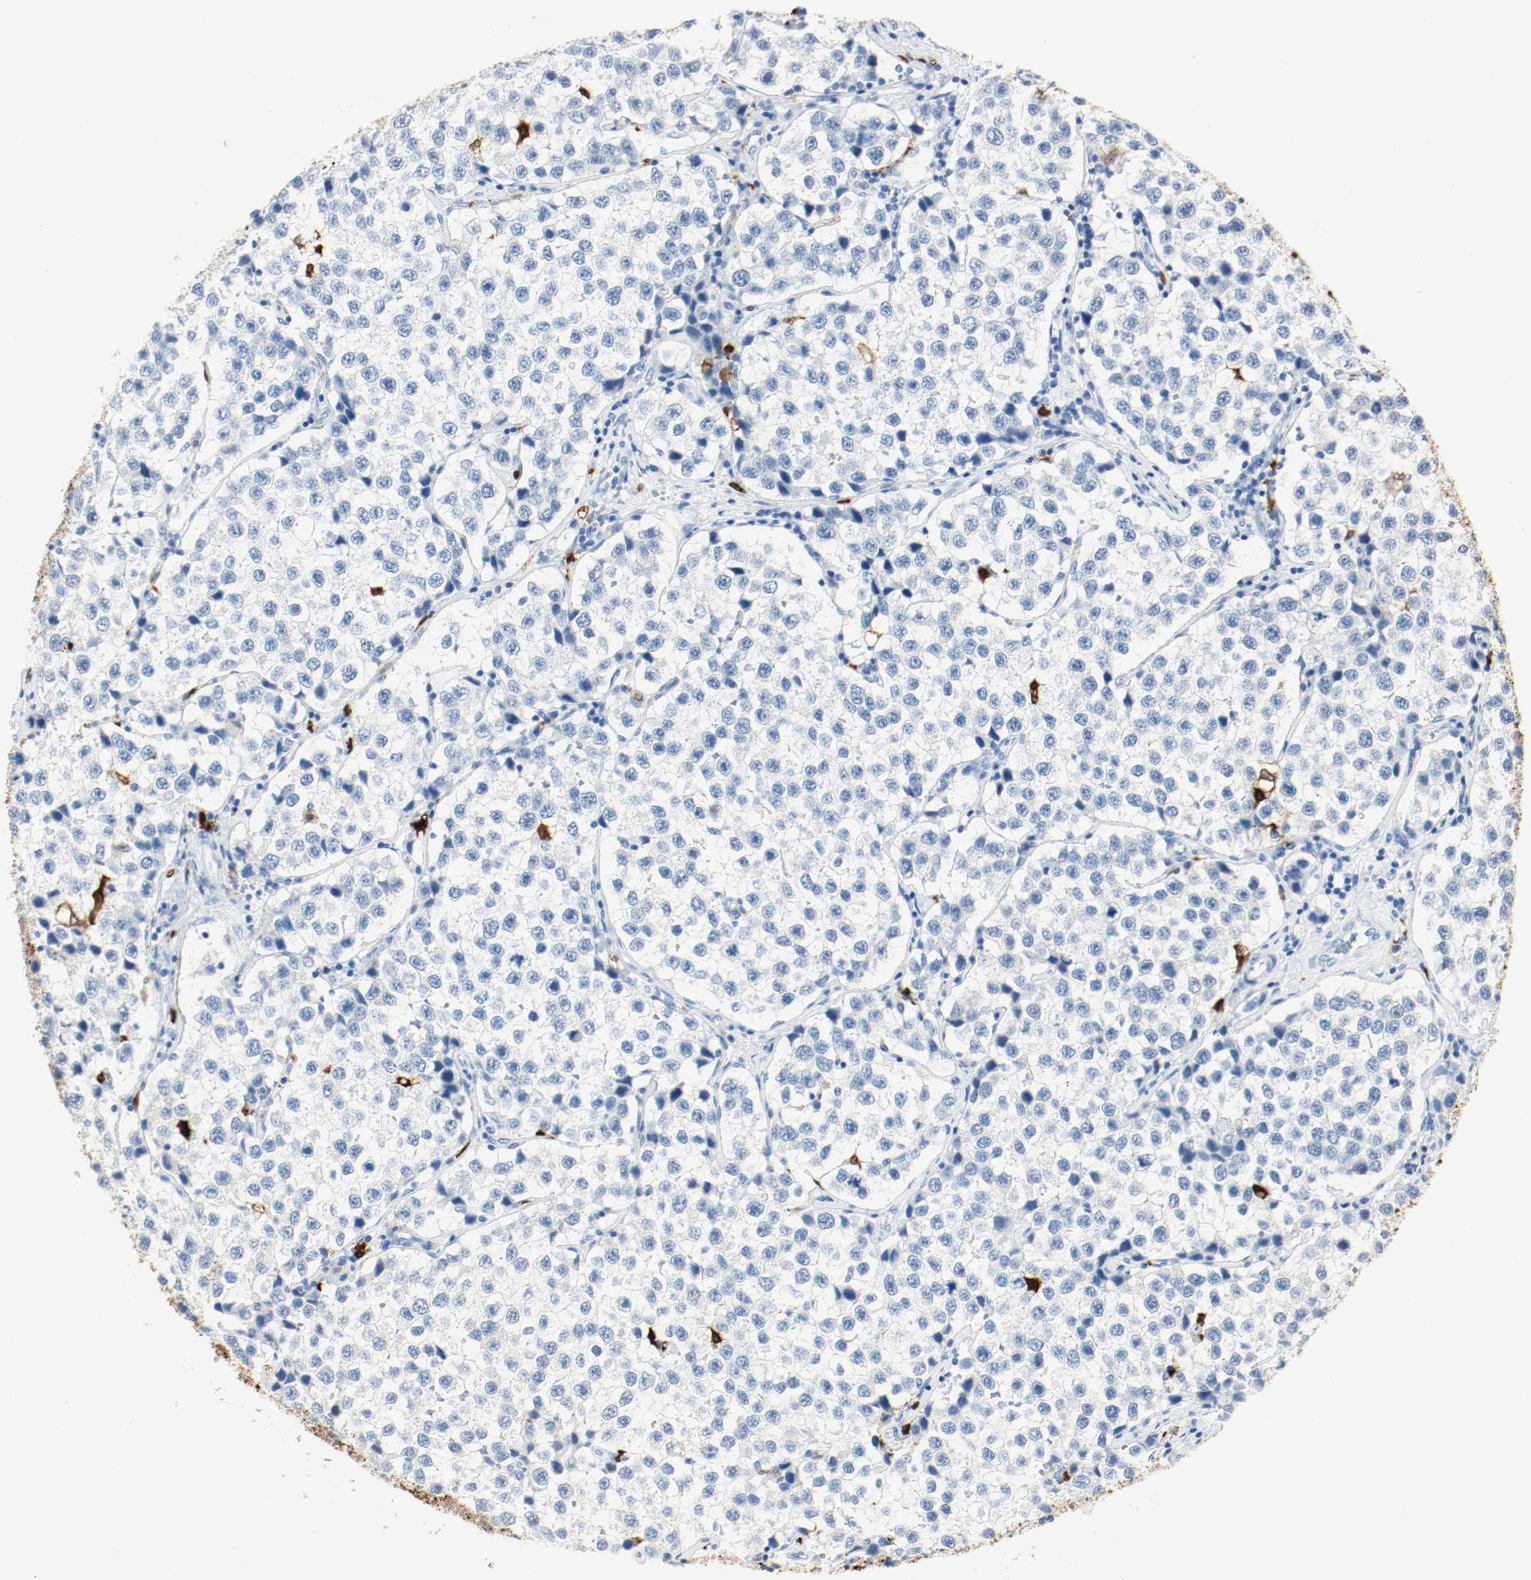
{"staining": {"intensity": "negative", "quantity": "none", "location": "none"}, "tissue": "testis cancer", "cell_type": "Tumor cells", "image_type": "cancer", "snomed": [{"axis": "morphology", "description": "Seminoma, NOS"}, {"axis": "topography", "description": "Testis"}], "caption": "Immunohistochemistry (IHC) micrograph of seminoma (testis) stained for a protein (brown), which reveals no positivity in tumor cells.", "gene": "S100A9", "patient": {"sex": "male", "age": 39}}